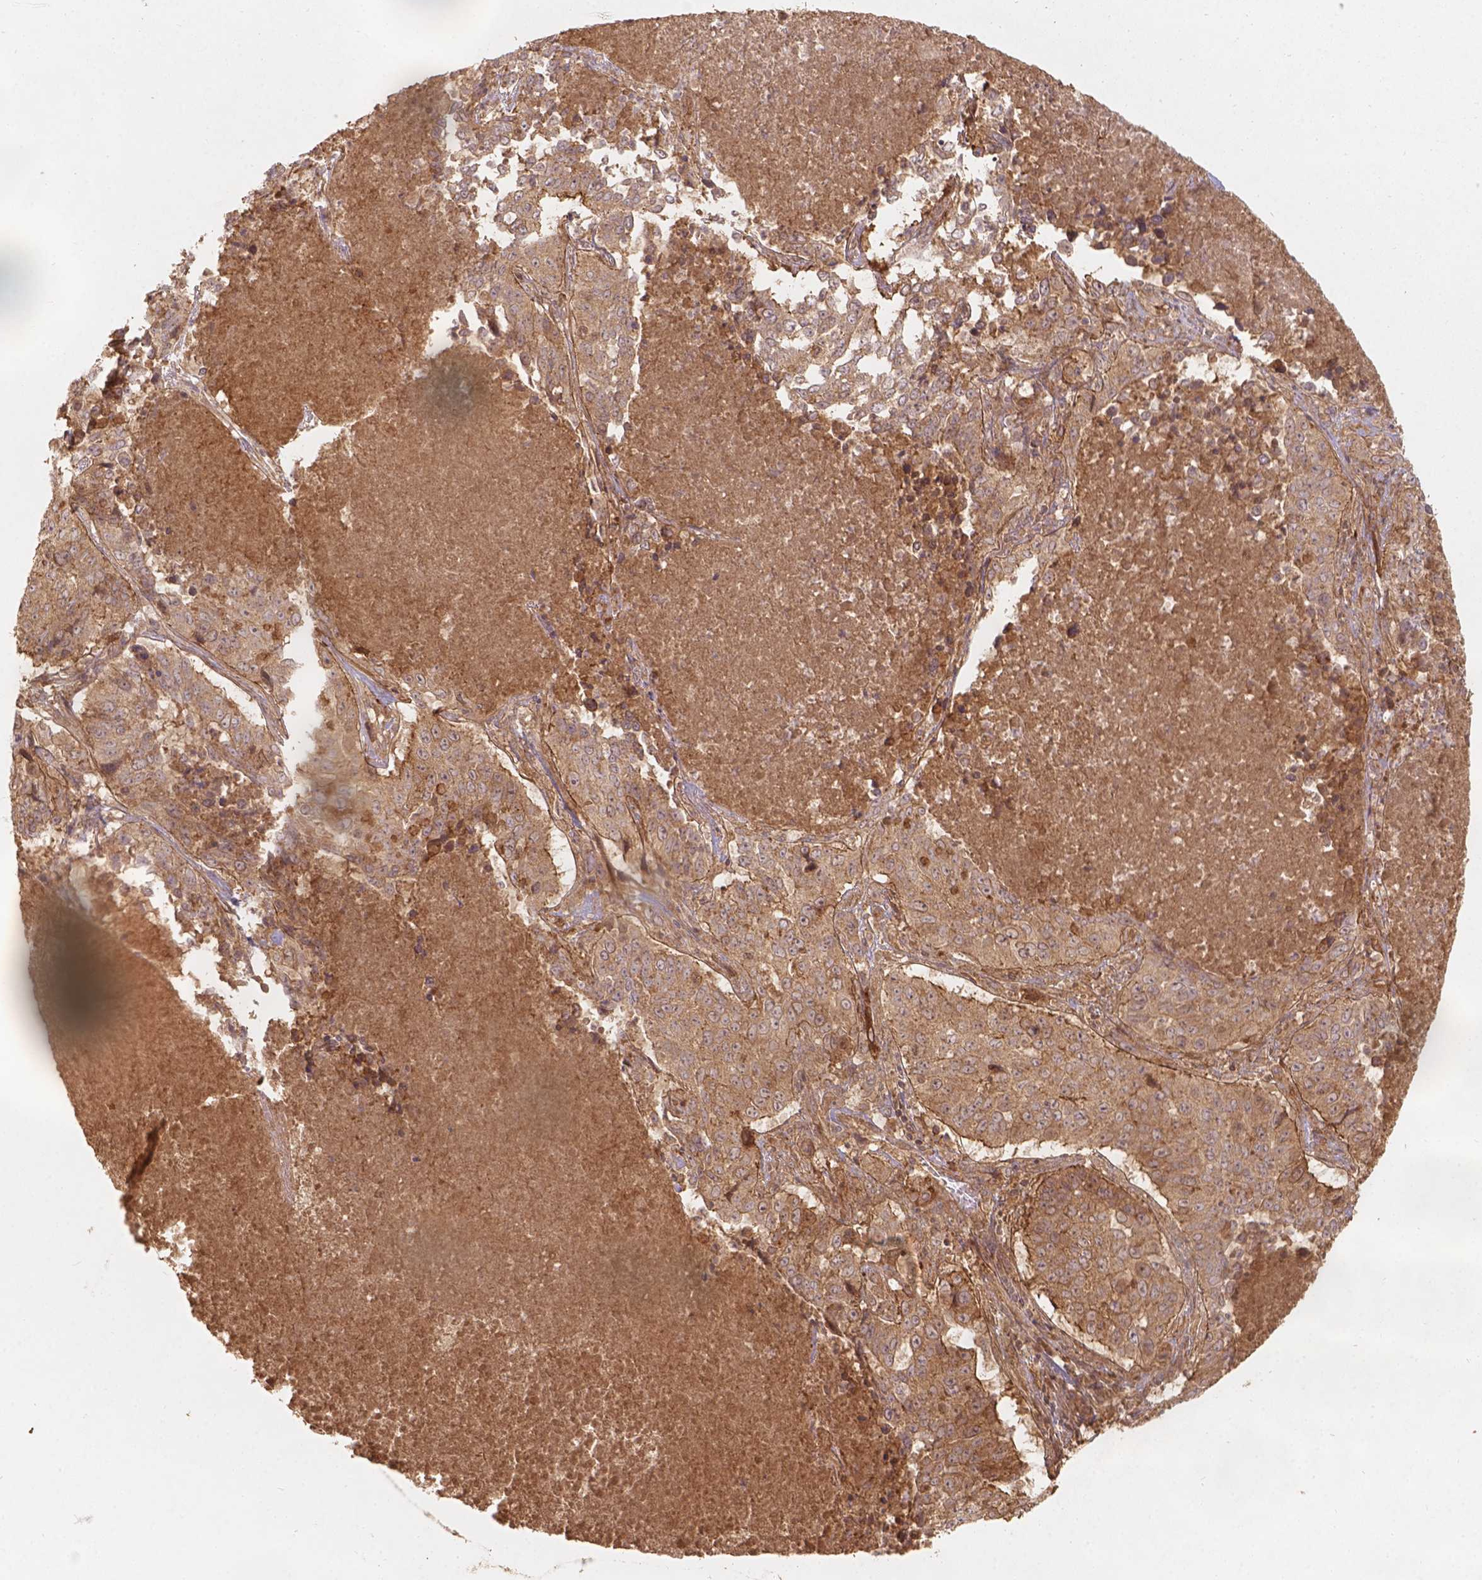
{"staining": {"intensity": "moderate", "quantity": ">75%", "location": "cytoplasmic/membranous"}, "tissue": "lung cancer", "cell_type": "Tumor cells", "image_type": "cancer", "snomed": [{"axis": "morphology", "description": "Normal tissue, NOS"}, {"axis": "morphology", "description": "Squamous cell carcinoma, NOS"}, {"axis": "topography", "description": "Bronchus"}, {"axis": "topography", "description": "Lung"}], "caption": "Lung squamous cell carcinoma was stained to show a protein in brown. There is medium levels of moderate cytoplasmic/membranous staining in about >75% of tumor cells. The protein of interest is stained brown, and the nuclei are stained in blue (DAB IHC with brightfield microscopy, high magnification).", "gene": "XPR1", "patient": {"sex": "male", "age": 64}}